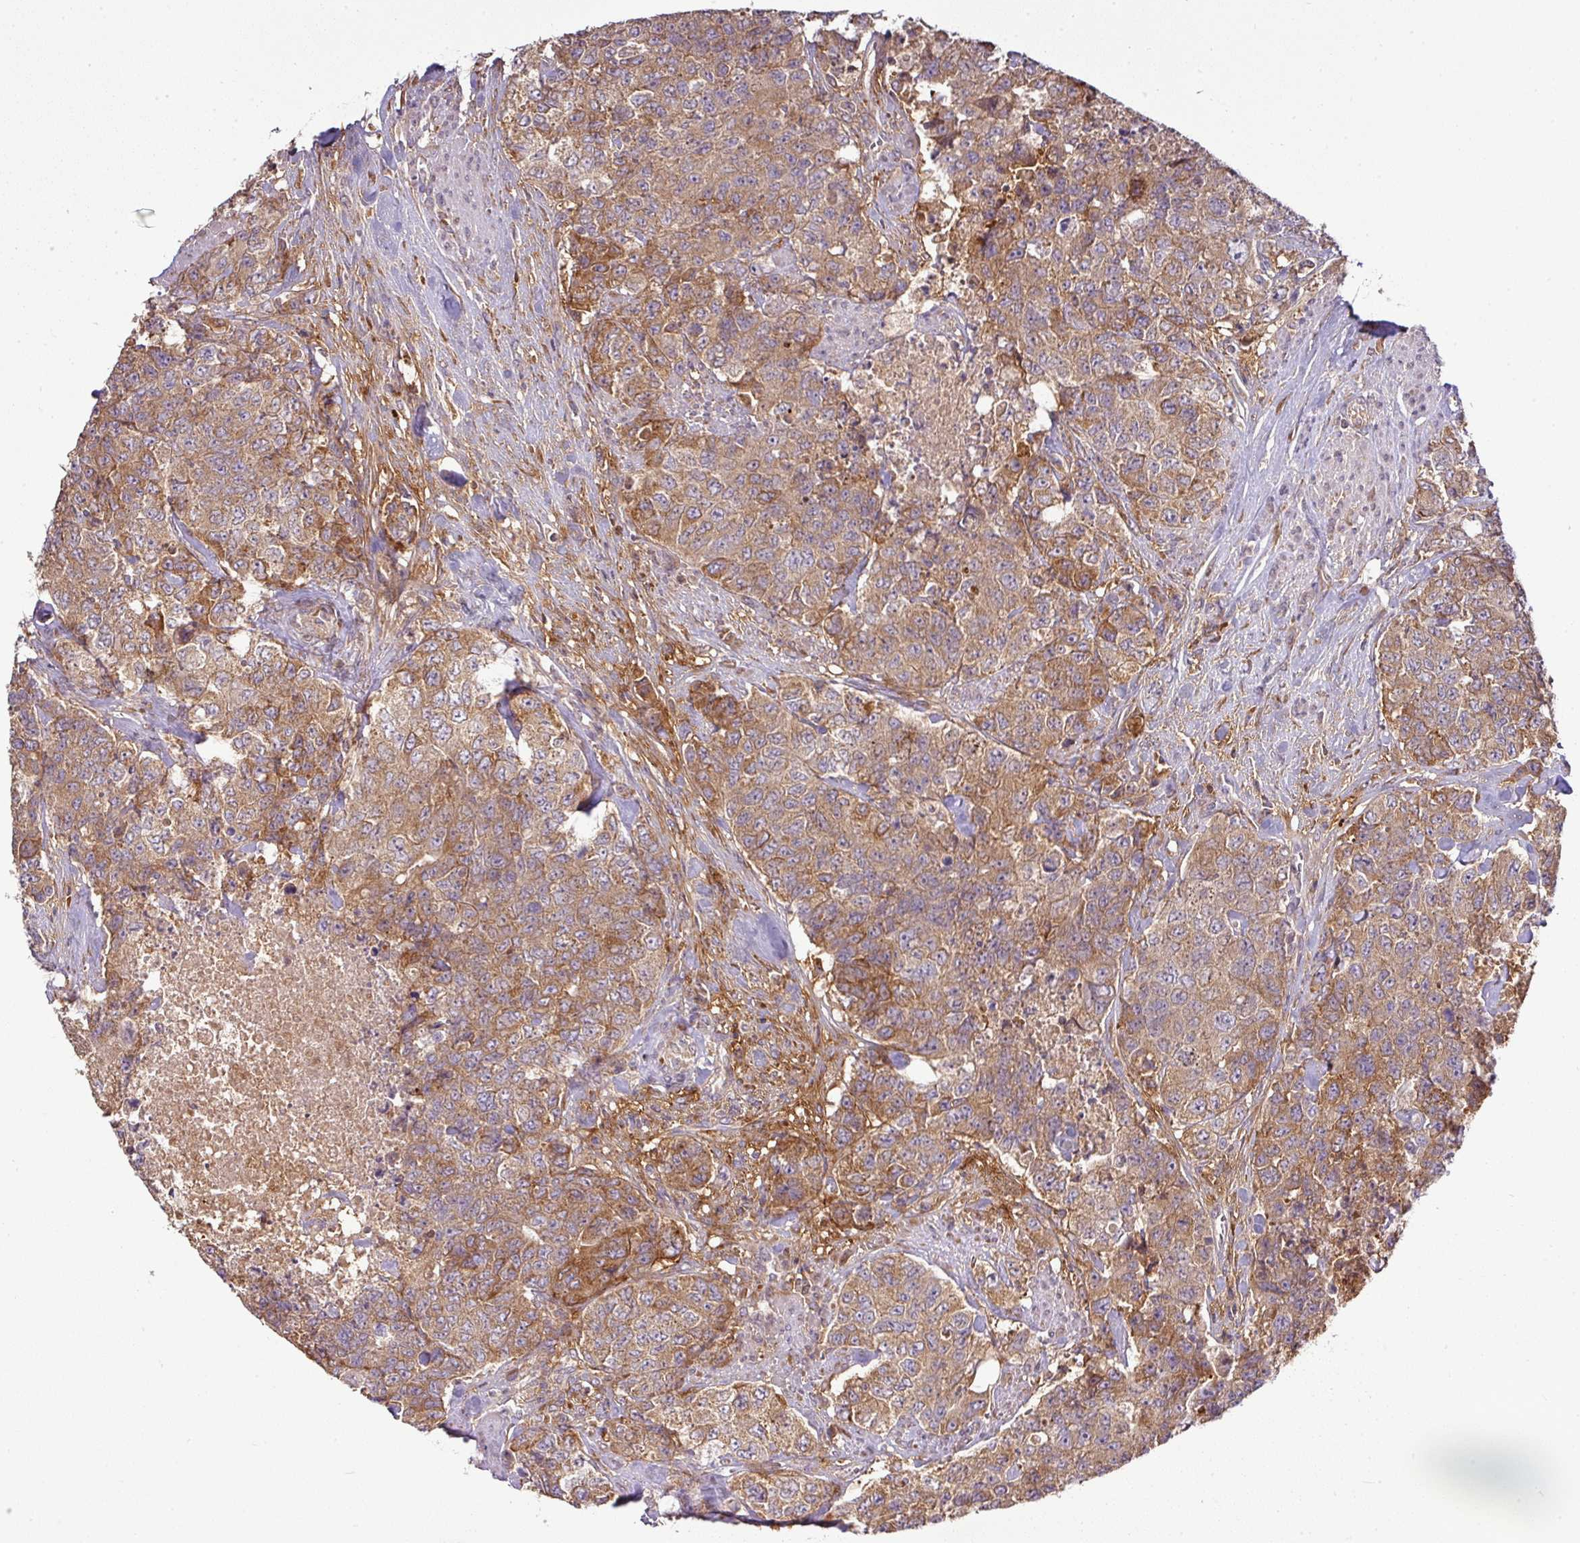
{"staining": {"intensity": "moderate", "quantity": ">75%", "location": "cytoplasmic/membranous"}, "tissue": "urothelial cancer", "cell_type": "Tumor cells", "image_type": "cancer", "snomed": [{"axis": "morphology", "description": "Urothelial carcinoma, High grade"}, {"axis": "topography", "description": "Urinary bladder"}], "caption": "Immunohistochemical staining of urothelial carcinoma (high-grade) exhibits moderate cytoplasmic/membranous protein staining in approximately >75% of tumor cells.", "gene": "GALP", "patient": {"sex": "female", "age": 78}}